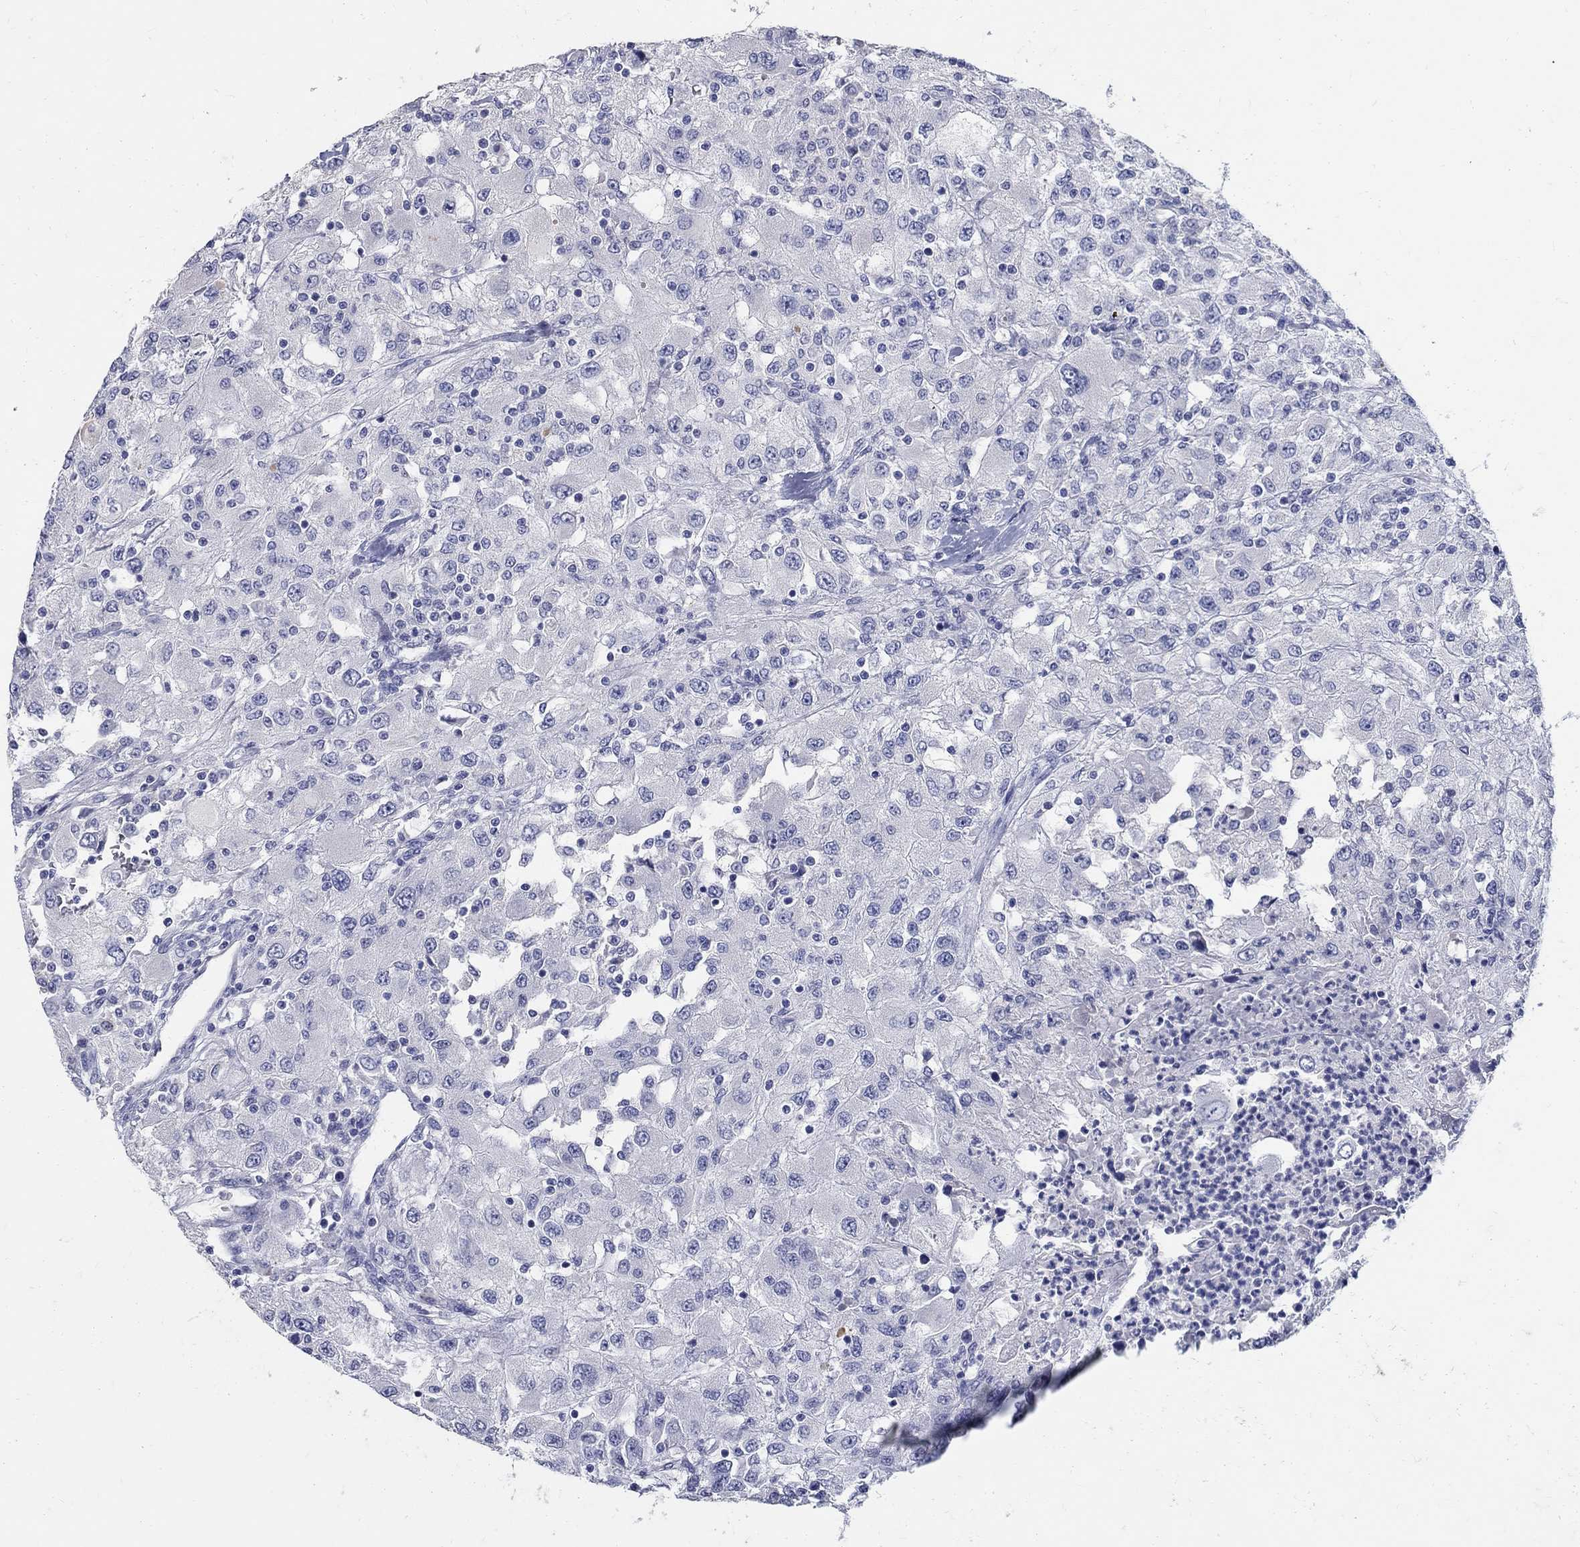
{"staining": {"intensity": "negative", "quantity": "none", "location": "none"}, "tissue": "renal cancer", "cell_type": "Tumor cells", "image_type": "cancer", "snomed": [{"axis": "morphology", "description": "Adenocarcinoma, NOS"}, {"axis": "topography", "description": "Kidney"}], "caption": "This is an IHC photomicrograph of human renal adenocarcinoma. There is no staining in tumor cells.", "gene": "SOX2", "patient": {"sex": "female", "age": 67}}